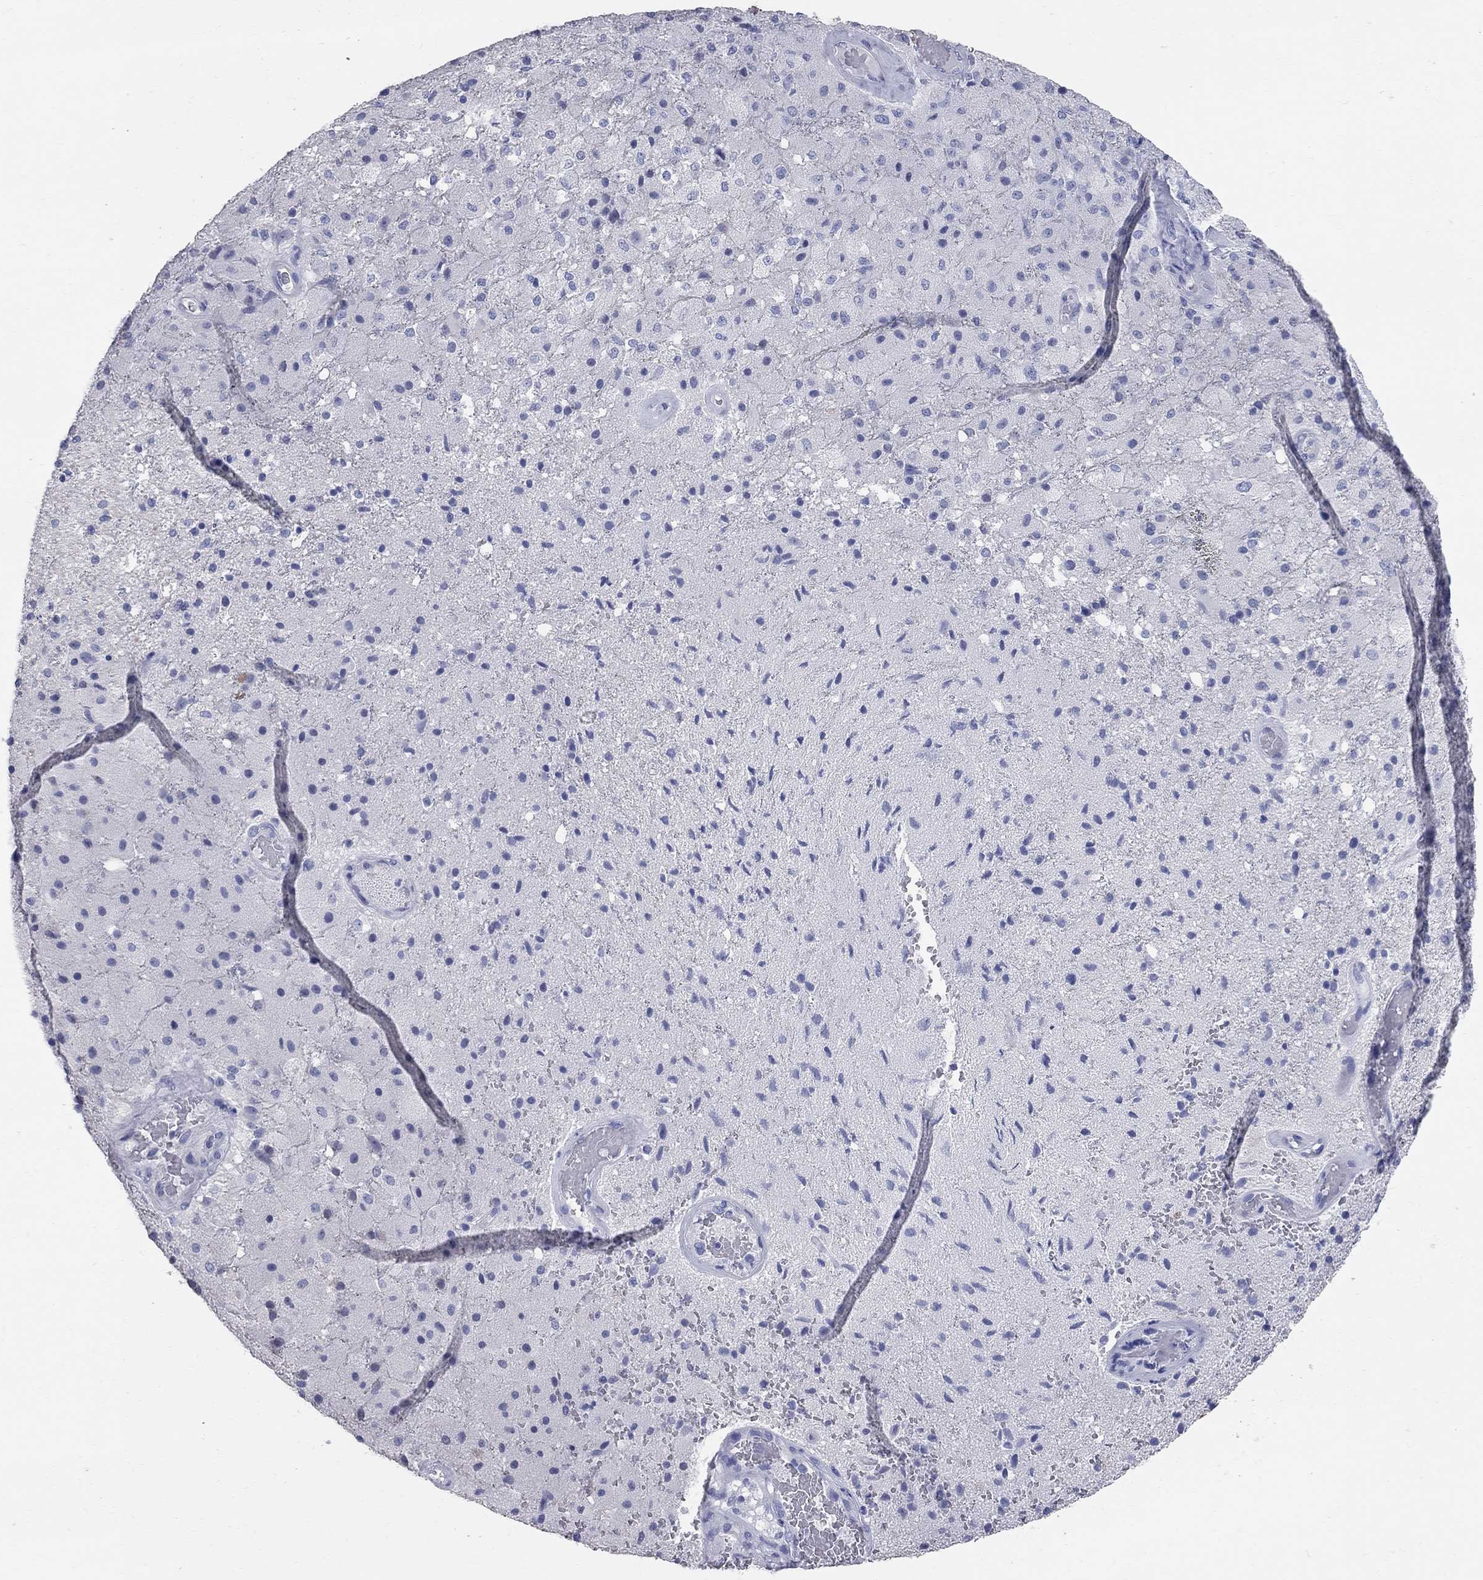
{"staining": {"intensity": "negative", "quantity": "none", "location": "none"}, "tissue": "cerebral cortex", "cell_type": "Endothelial cells", "image_type": "normal", "snomed": [{"axis": "morphology", "description": "Normal tissue, NOS"}, {"axis": "morphology", "description": "Glioma, malignant, High grade"}, {"axis": "topography", "description": "Cerebral cortex"}], "caption": "IHC of normal cerebral cortex shows no positivity in endothelial cells. (Brightfield microscopy of DAB (3,3'-diaminobenzidine) IHC at high magnification).", "gene": "AOX1", "patient": {"sex": "male", "age": 77}}